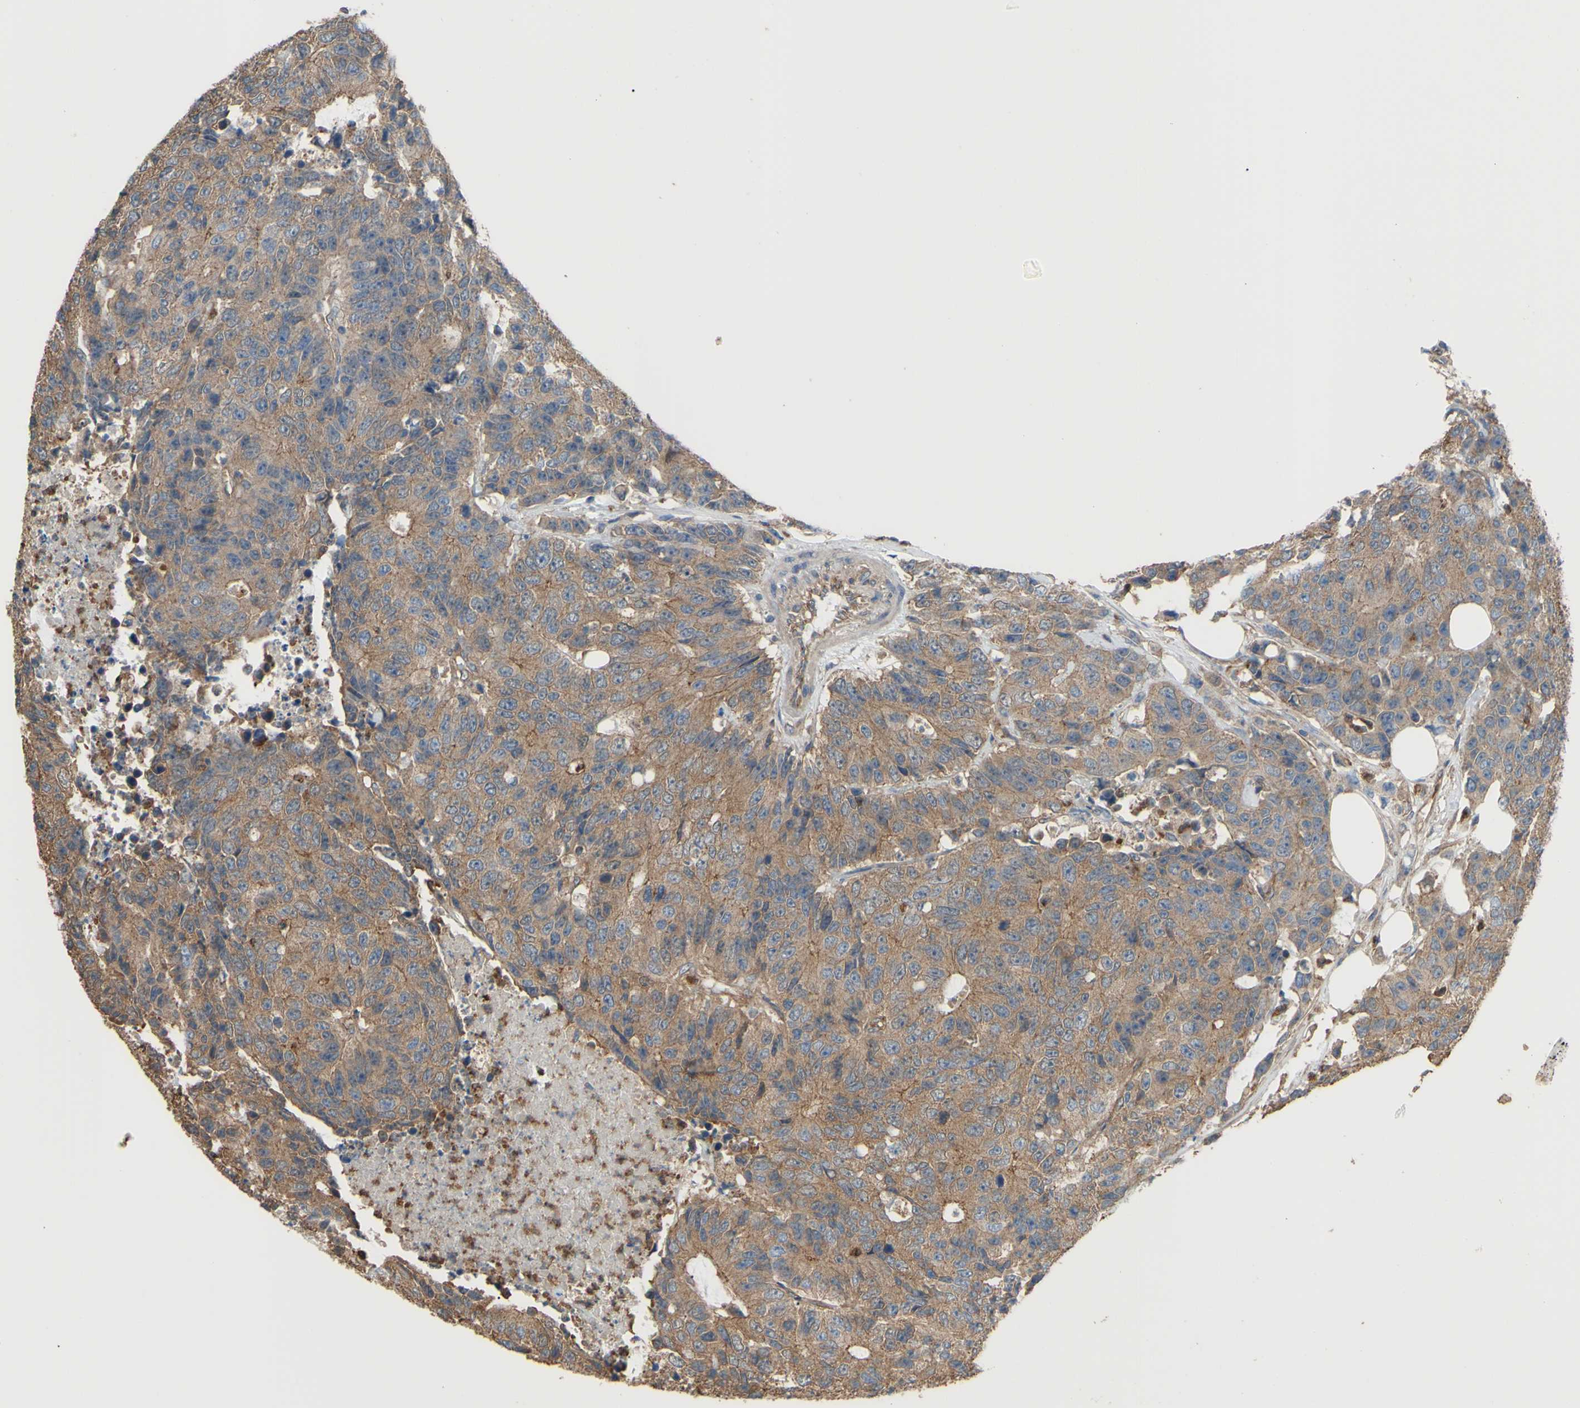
{"staining": {"intensity": "moderate", "quantity": ">75%", "location": "cytoplasmic/membranous"}, "tissue": "colorectal cancer", "cell_type": "Tumor cells", "image_type": "cancer", "snomed": [{"axis": "morphology", "description": "Adenocarcinoma, NOS"}, {"axis": "topography", "description": "Colon"}], "caption": "Immunohistochemistry histopathology image of adenocarcinoma (colorectal) stained for a protein (brown), which demonstrates medium levels of moderate cytoplasmic/membranous expression in approximately >75% of tumor cells.", "gene": "CTTN", "patient": {"sex": "female", "age": 86}}